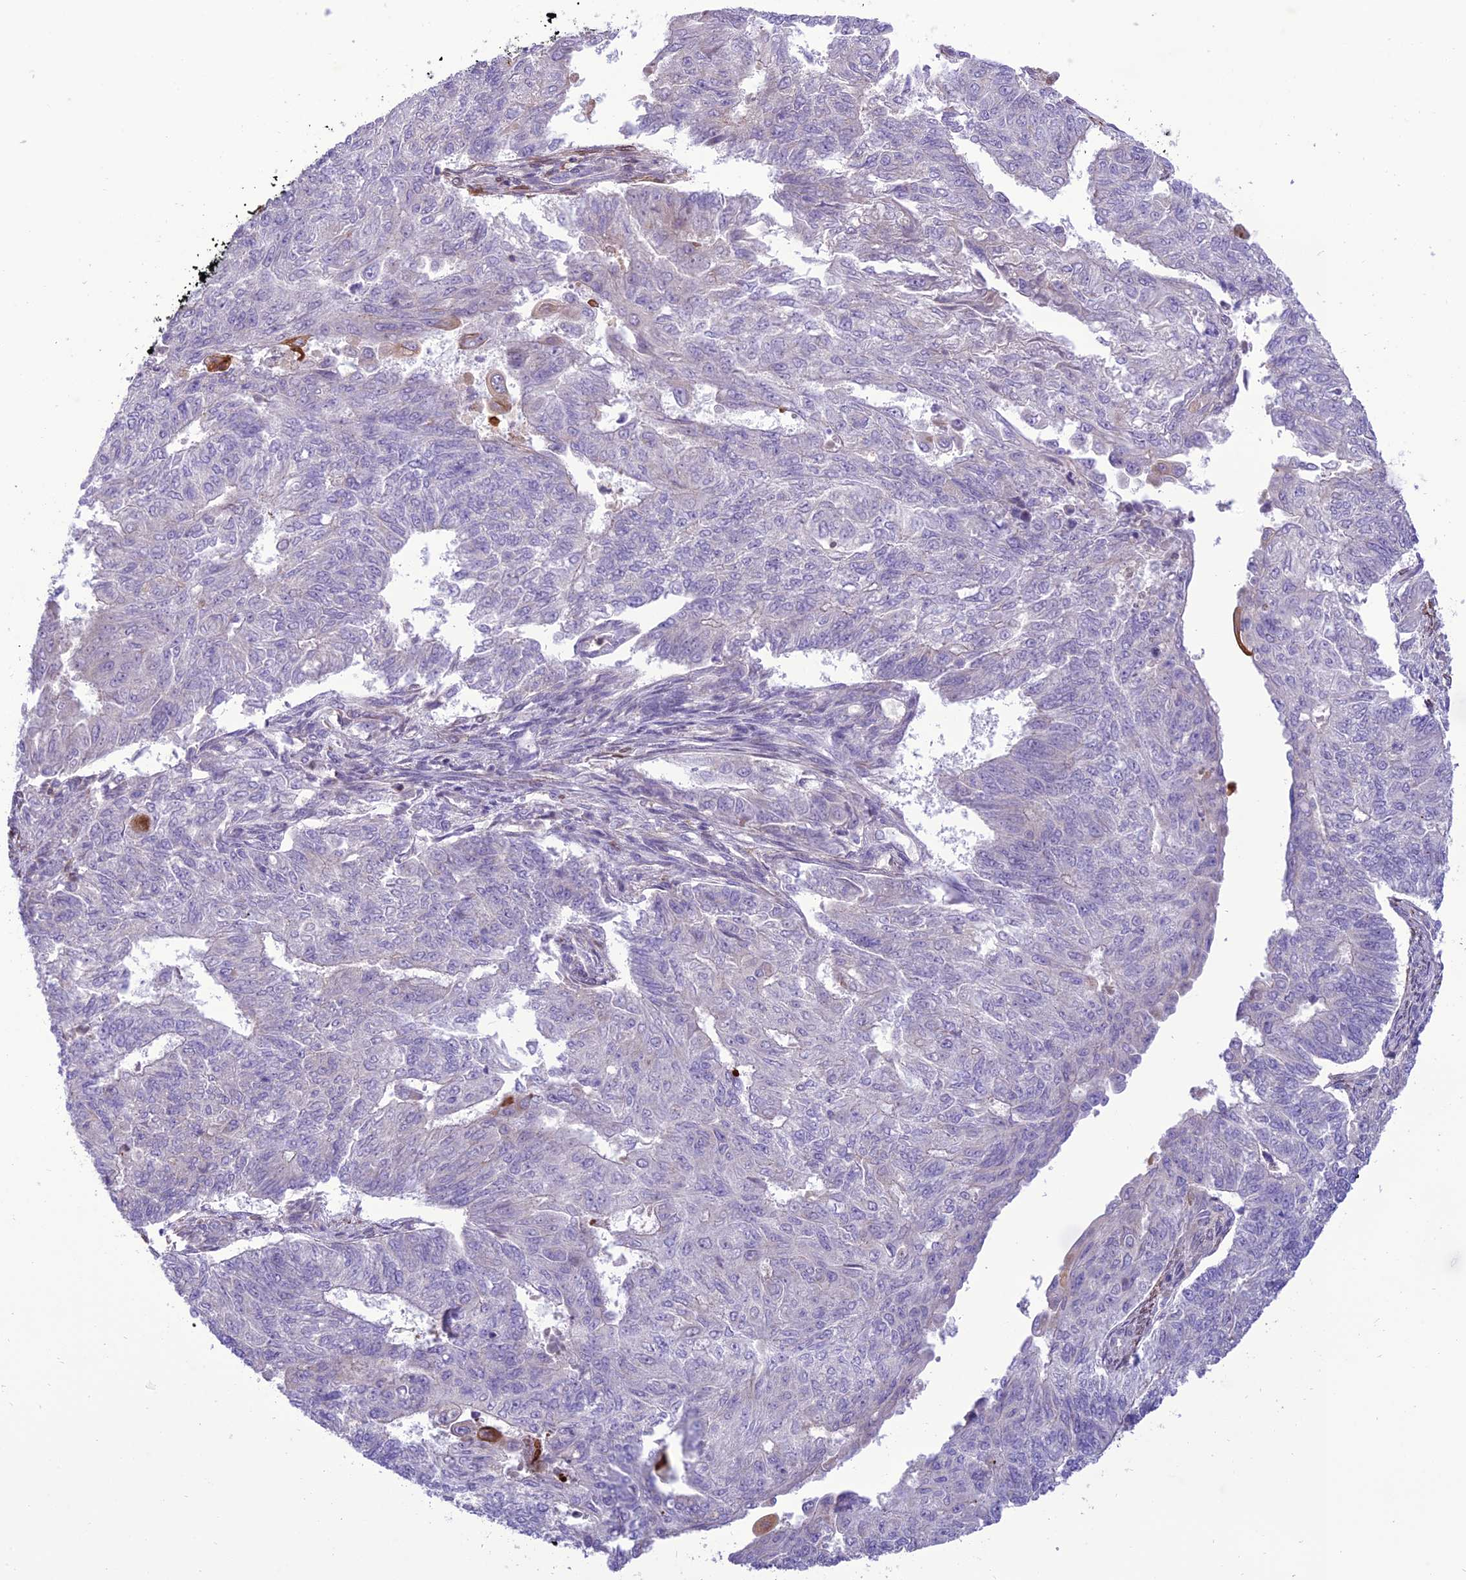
{"staining": {"intensity": "negative", "quantity": "none", "location": "none"}, "tissue": "endometrial cancer", "cell_type": "Tumor cells", "image_type": "cancer", "snomed": [{"axis": "morphology", "description": "Adenocarcinoma, NOS"}, {"axis": "topography", "description": "Endometrium"}], "caption": "A histopathology image of endometrial cancer stained for a protein demonstrates no brown staining in tumor cells.", "gene": "JMY", "patient": {"sex": "female", "age": 32}}